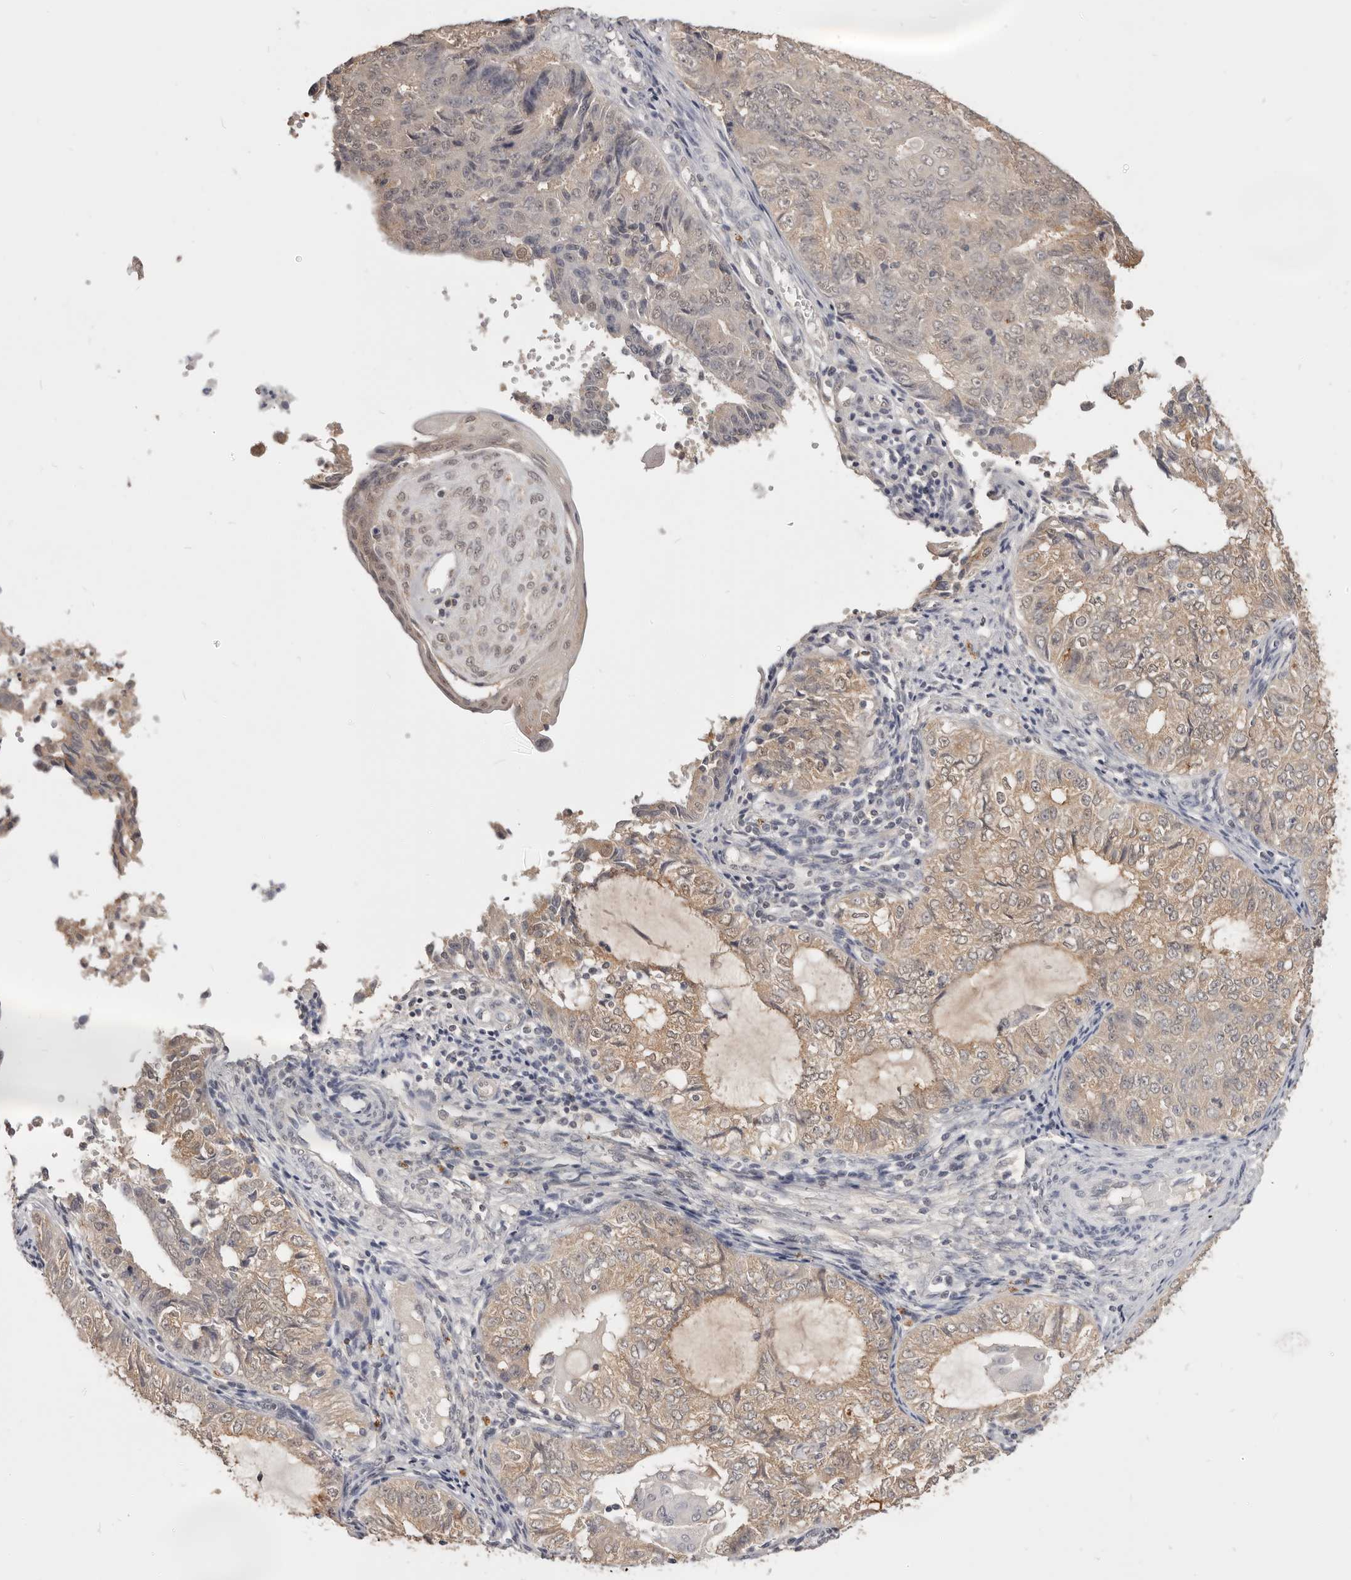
{"staining": {"intensity": "weak", "quantity": ">75%", "location": "cytoplasmic/membranous"}, "tissue": "endometrial cancer", "cell_type": "Tumor cells", "image_type": "cancer", "snomed": [{"axis": "morphology", "description": "Adenocarcinoma, NOS"}, {"axis": "topography", "description": "Endometrium"}], "caption": "IHC staining of adenocarcinoma (endometrial), which exhibits low levels of weak cytoplasmic/membranous positivity in approximately >75% of tumor cells indicating weak cytoplasmic/membranous protein expression. The staining was performed using DAB (brown) for protein detection and nuclei were counterstained in hematoxylin (blue).", "gene": "TSPAN13", "patient": {"sex": "female", "age": 32}}